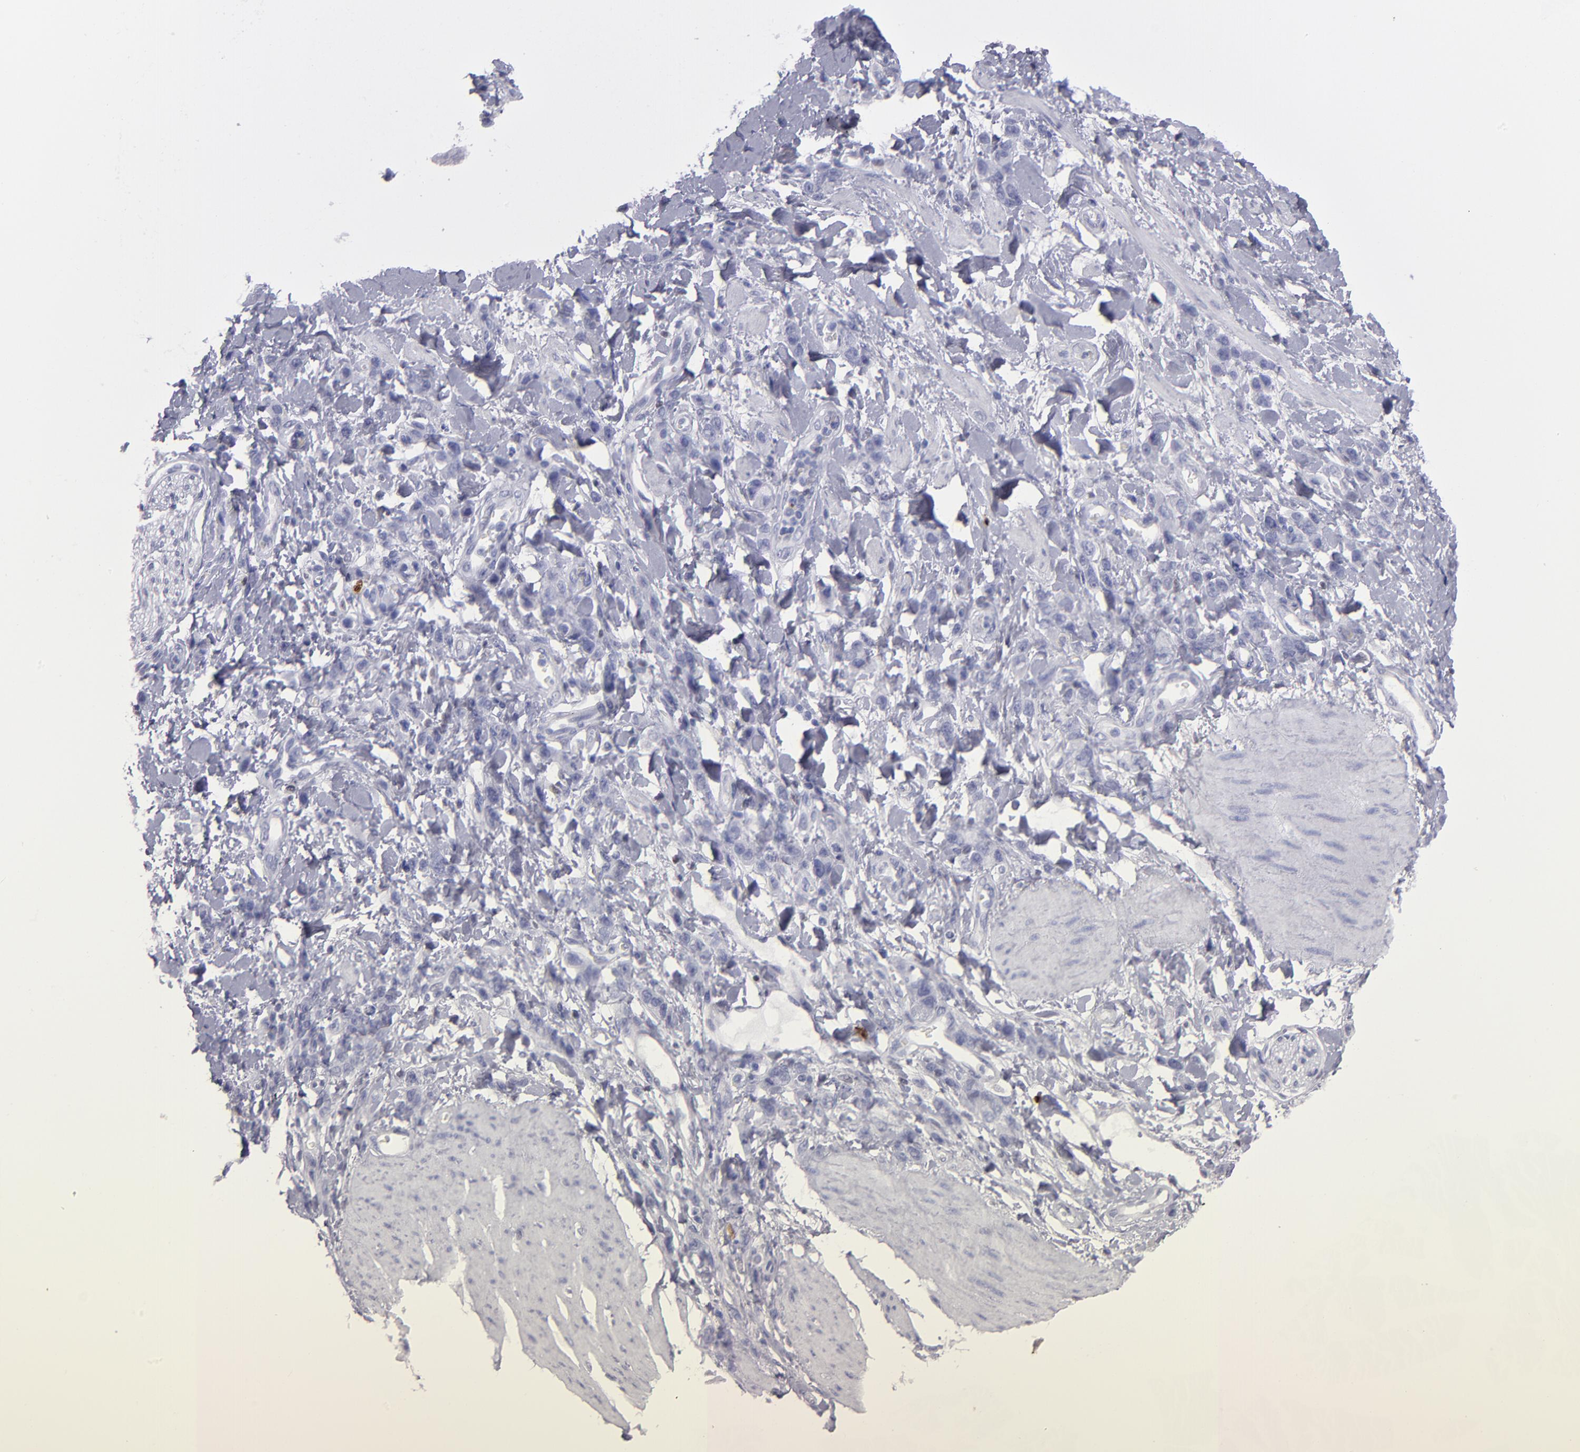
{"staining": {"intensity": "negative", "quantity": "none", "location": "none"}, "tissue": "stomach cancer", "cell_type": "Tumor cells", "image_type": "cancer", "snomed": [{"axis": "morphology", "description": "Normal tissue, NOS"}, {"axis": "morphology", "description": "Adenocarcinoma, NOS"}, {"axis": "topography", "description": "Stomach"}], "caption": "The photomicrograph demonstrates no staining of tumor cells in stomach cancer (adenocarcinoma).", "gene": "IRF8", "patient": {"sex": "male", "age": 82}}